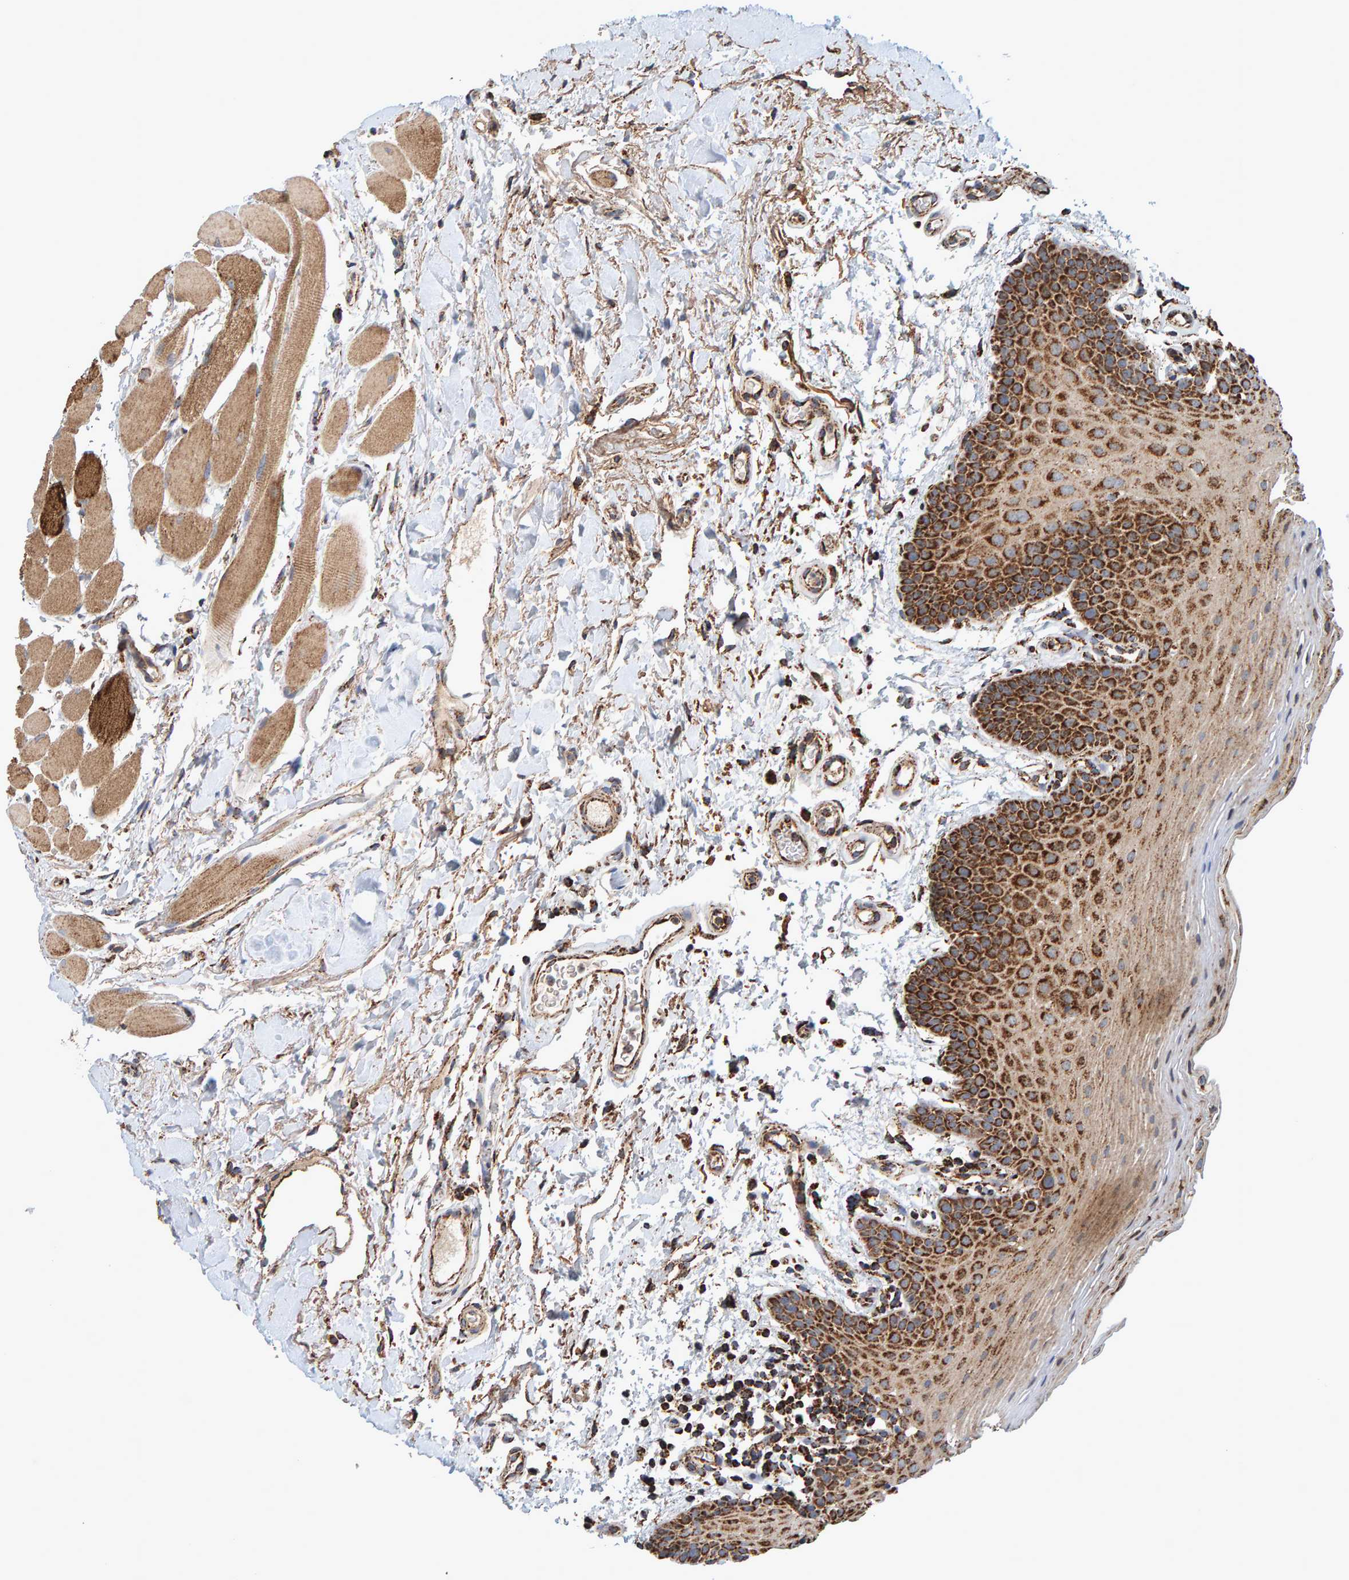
{"staining": {"intensity": "strong", "quantity": ">75%", "location": "cytoplasmic/membranous"}, "tissue": "oral mucosa", "cell_type": "Squamous epithelial cells", "image_type": "normal", "snomed": [{"axis": "morphology", "description": "Normal tissue, NOS"}, {"axis": "topography", "description": "Oral tissue"}], "caption": "Immunohistochemical staining of benign human oral mucosa demonstrates >75% levels of strong cytoplasmic/membranous protein expression in about >75% of squamous epithelial cells. Using DAB (brown) and hematoxylin (blue) stains, captured at high magnification using brightfield microscopy.", "gene": "MRPL45", "patient": {"sex": "male", "age": 62}}